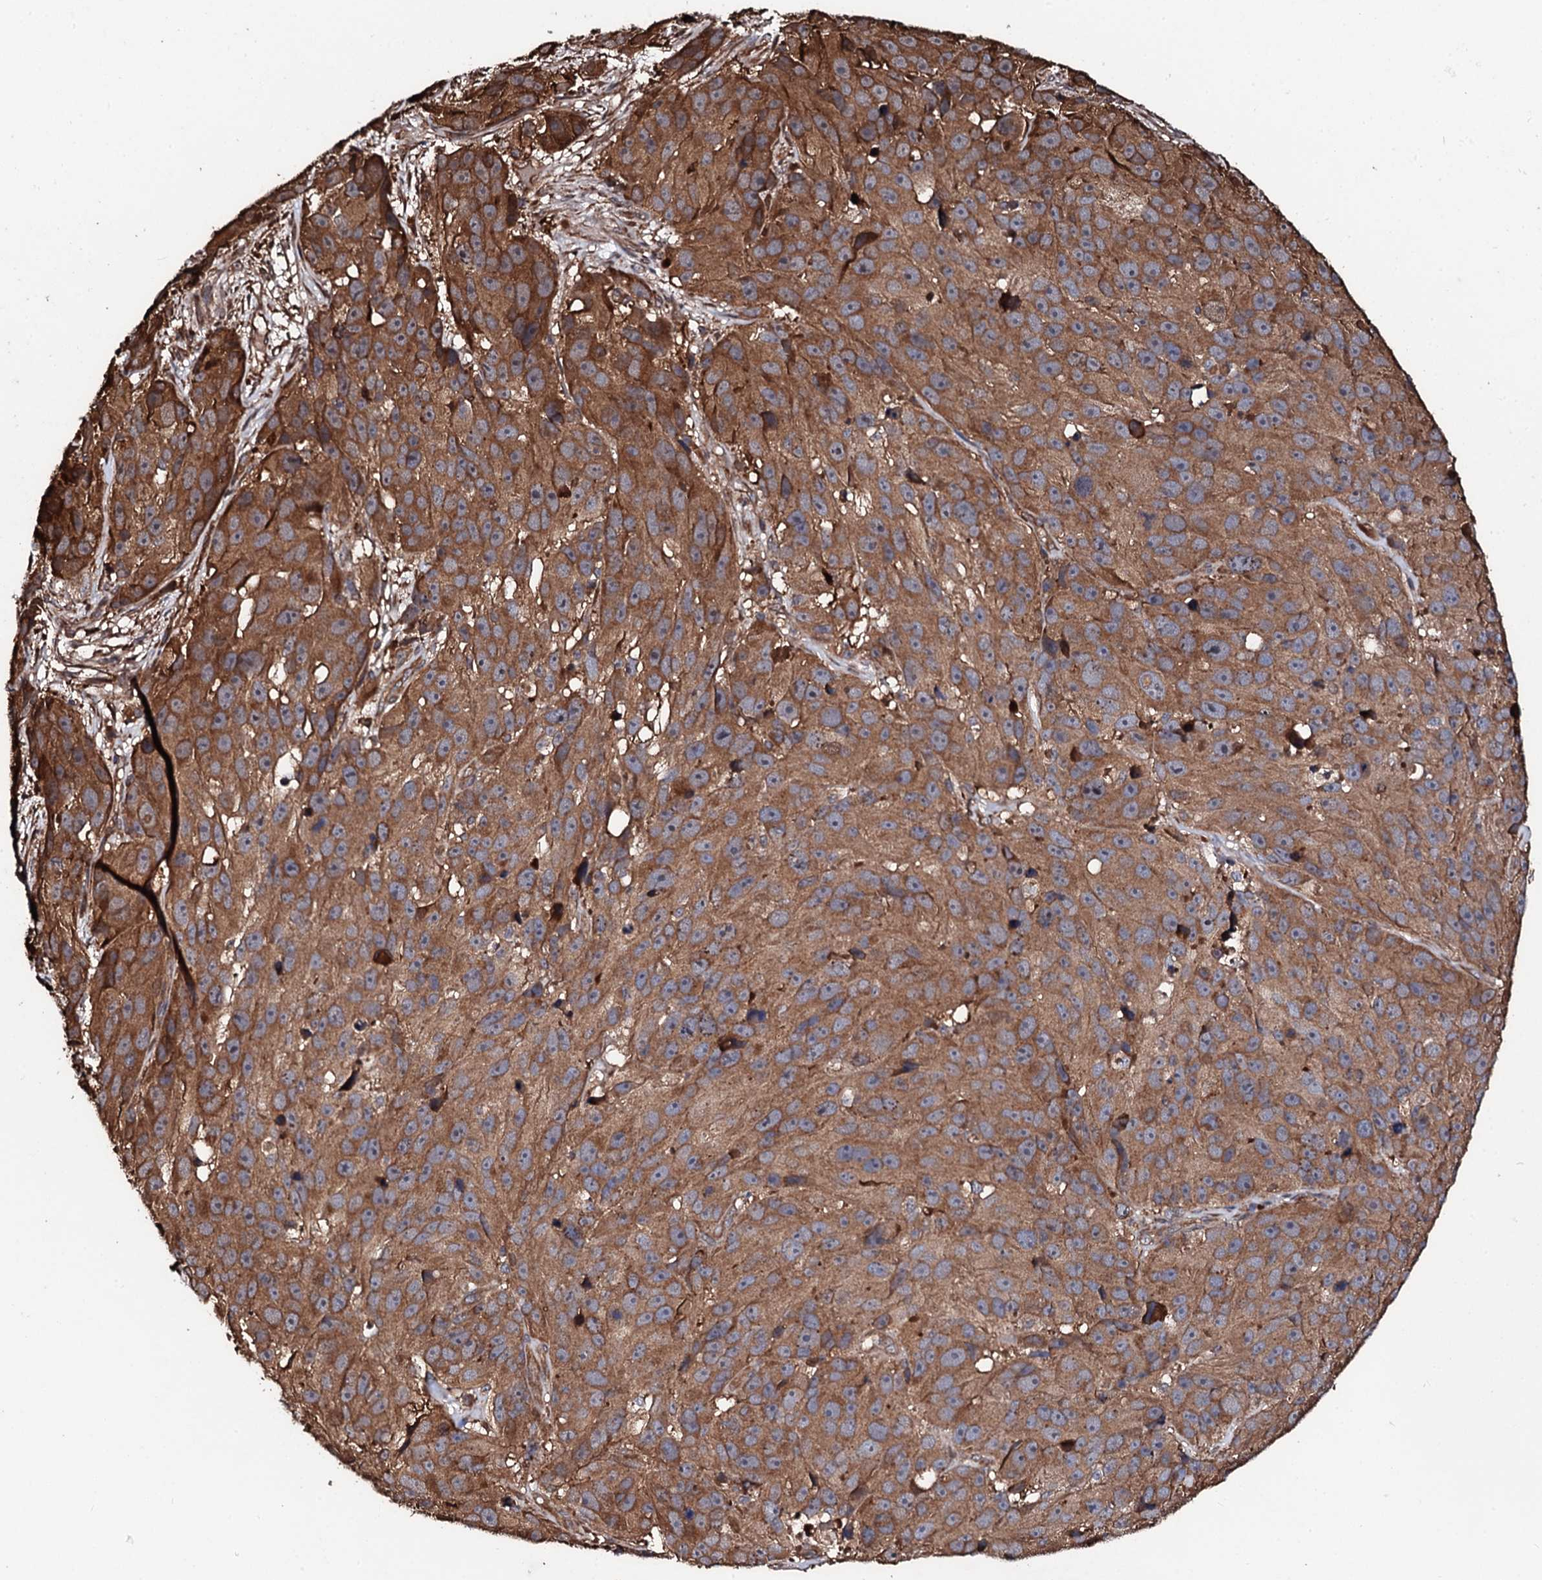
{"staining": {"intensity": "moderate", "quantity": ">75%", "location": "cytoplasmic/membranous"}, "tissue": "melanoma", "cell_type": "Tumor cells", "image_type": "cancer", "snomed": [{"axis": "morphology", "description": "Malignant melanoma, NOS"}, {"axis": "topography", "description": "Skin"}], "caption": "IHC of melanoma demonstrates medium levels of moderate cytoplasmic/membranous positivity in about >75% of tumor cells.", "gene": "CKAP5", "patient": {"sex": "male", "age": 84}}